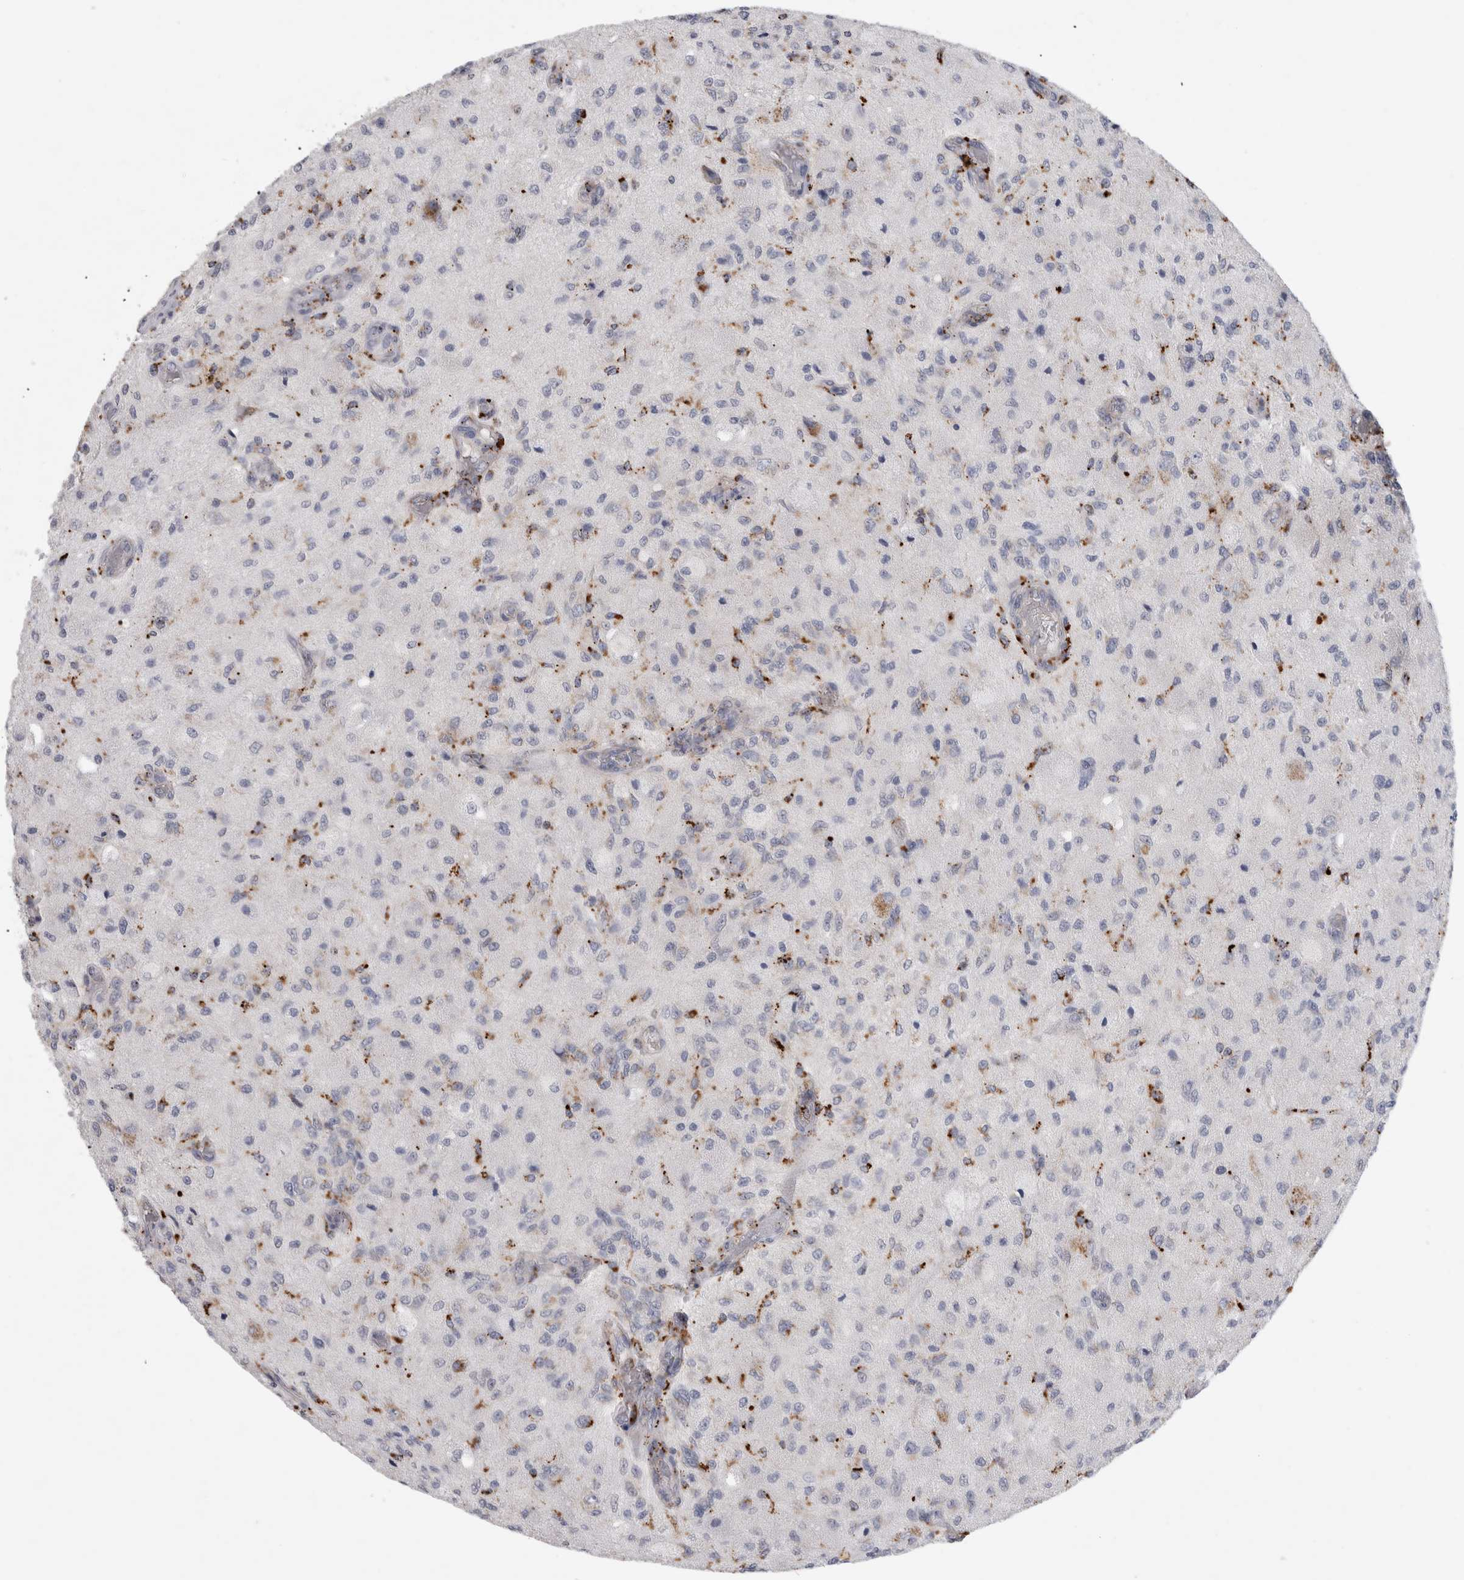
{"staining": {"intensity": "strong", "quantity": "<25%", "location": "cytoplasmic/membranous"}, "tissue": "glioma", "cell_type": "Tumor cells", "image_type": "cancer", "snomed": [{"axis": "morphology", "description": "Normal tissue, NOS"}, {"axis": "morphology", "description": "Glioma, malignant, High grade"}, {"axis": "topography", "description": "Cerebral cortex"}], "caption": "Malignant high-grade glioma stained with a protein marker displays strong staining in tumor cells.", "gene": "GAA", "patient": {"sex": "male", "age": 77}}